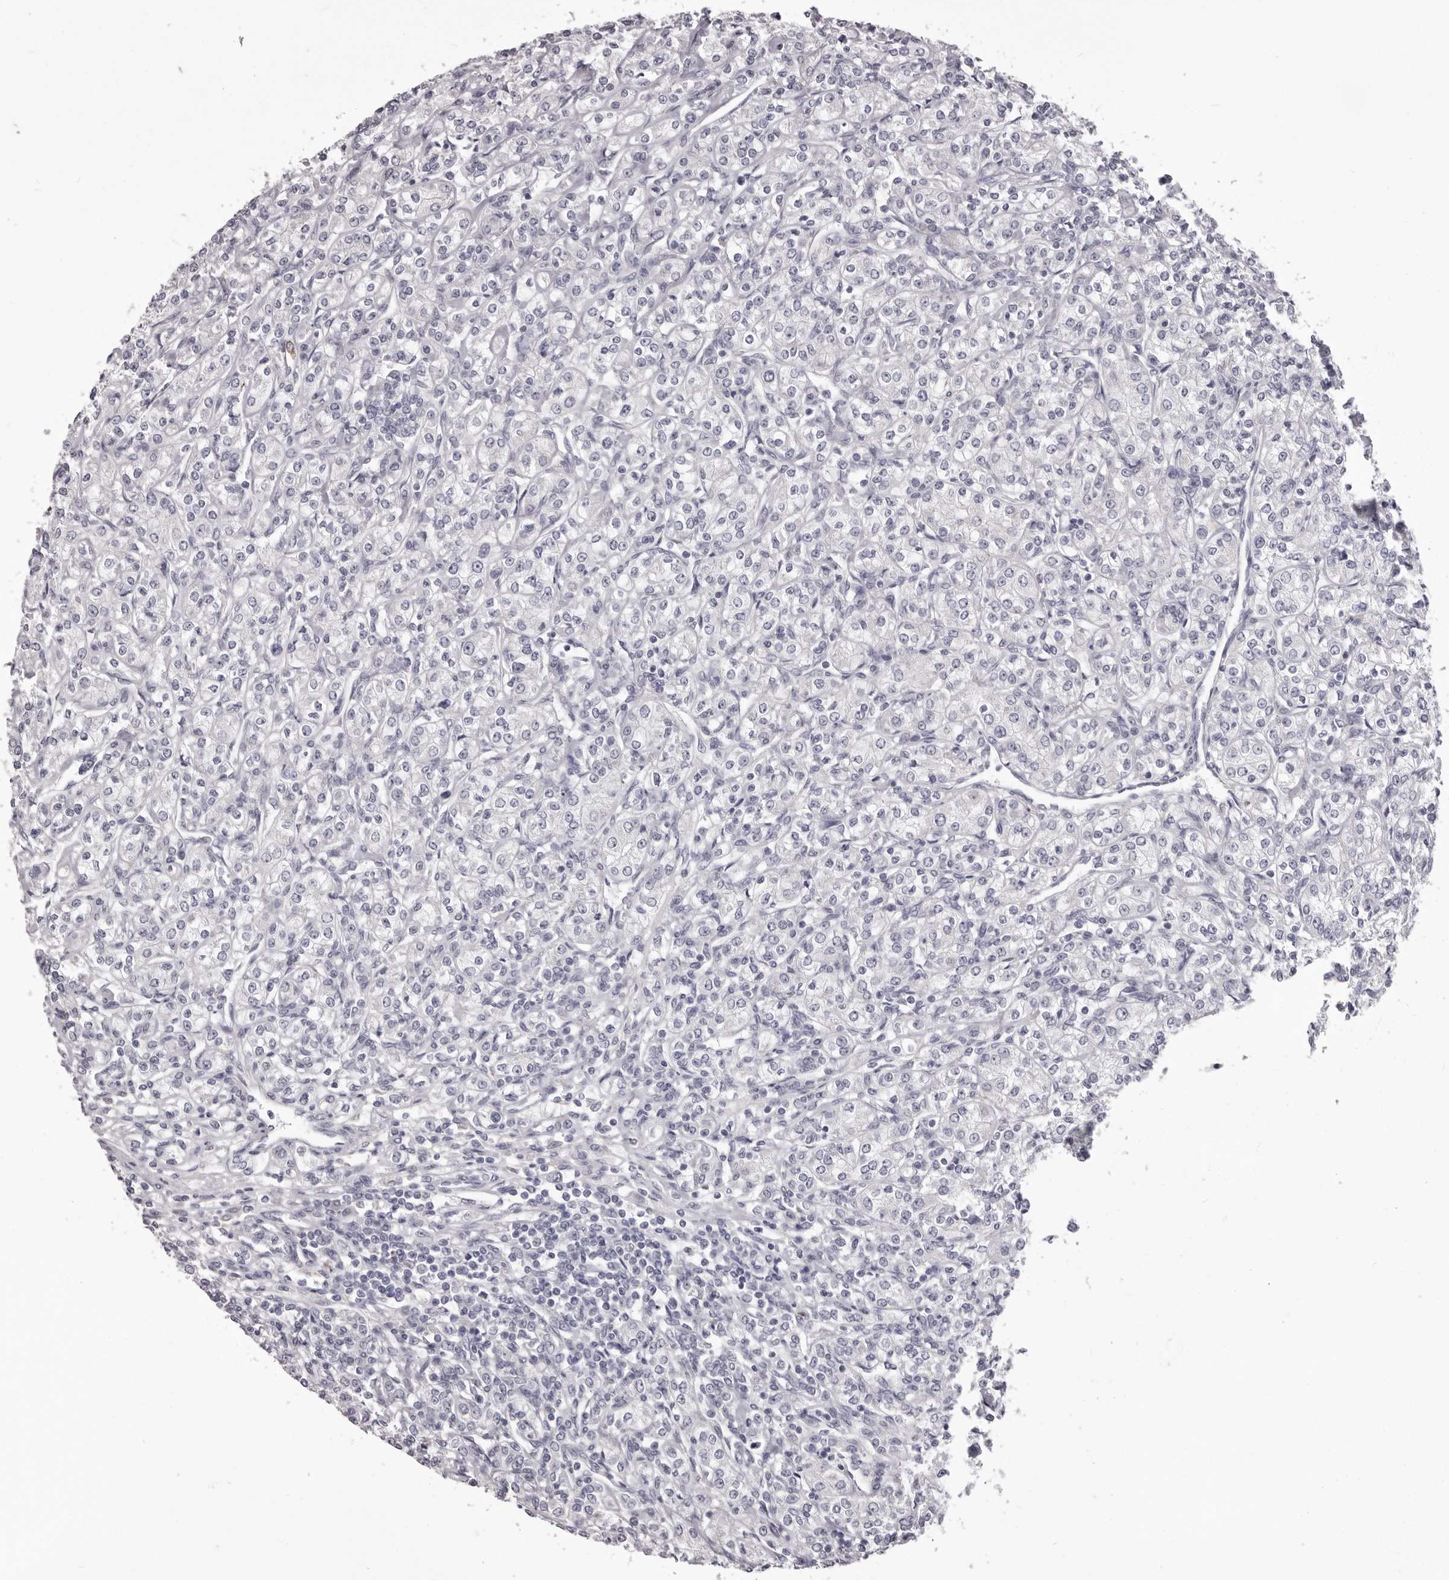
{"staining": {"intensity": "negative", "quantity": "none", "location": "none"}, "tissue": "renal cancer", "cell_type": "Tumor cells", "image_type": "cancer", "snomed": [{"axis": "morphology", "description": "Adenocarcinoma, NOS"}, {"axis": "topography", "description": "Kidney"}], "caption": "Immunohistochemistry photomicrograph of human adenocarcinoma (renal) stained for a protein (brown), which exhibits no staining in tumor cells.", "gene": "PRMT2", "patient": {"sex": "male", "age": 77}}